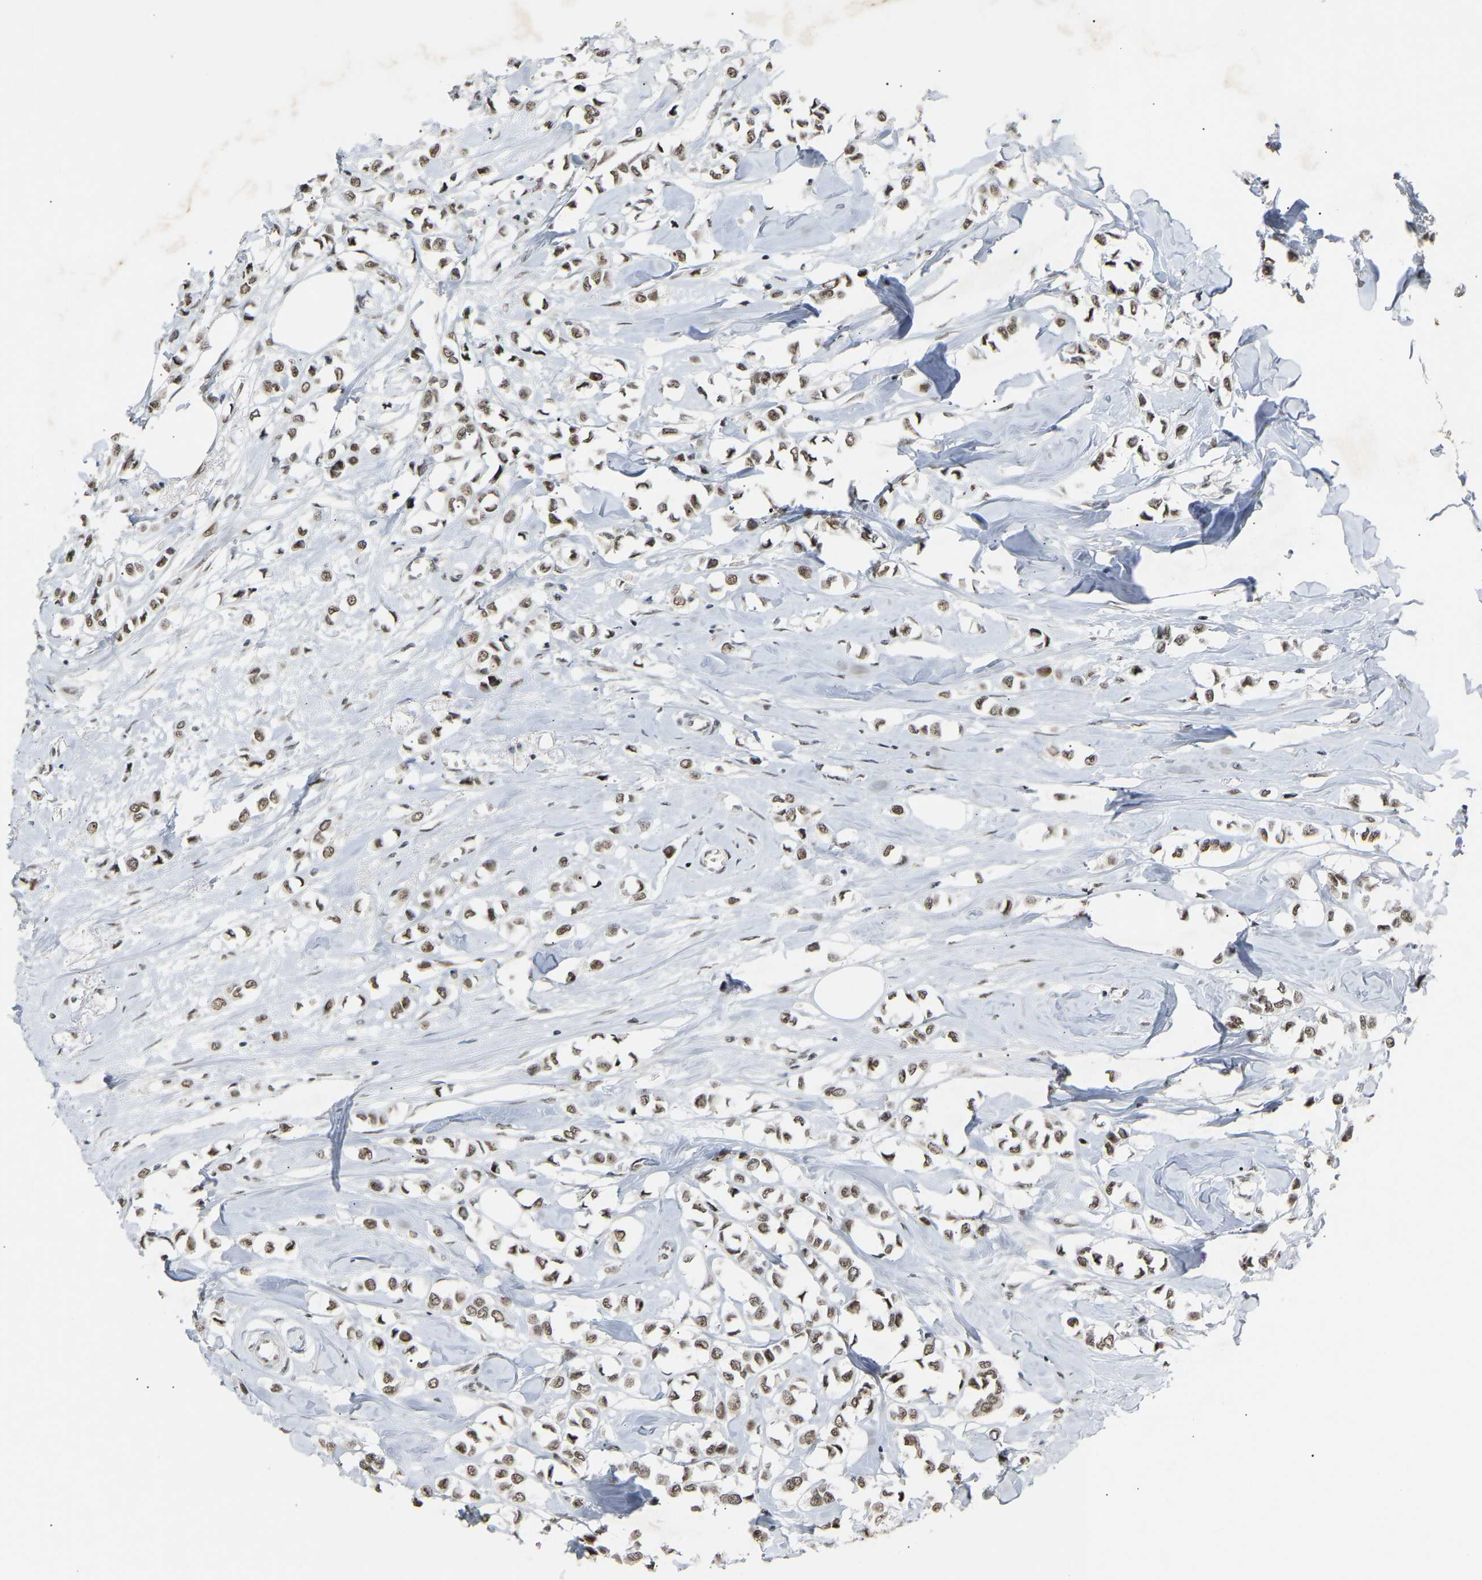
{"staining": {"intensity": "weak", "quantity": ">75%", "location": "nuclear"}, "tissue": "breast cancer", "cell_type": "Tumor cells", "image_type": "cancer", "snomed": [{"axis": "morphology", "description": "Lobular carcinoma"}, {"axis": "topography", "description": "Breast"}], "caption": "A photomicrograph of lobular carcinoma (breast) stained for a protein exhibits weak nuclear brown staining in tumor cells.", "gene": "NELFB", "patient": {"sex": "female", "age": 51}}